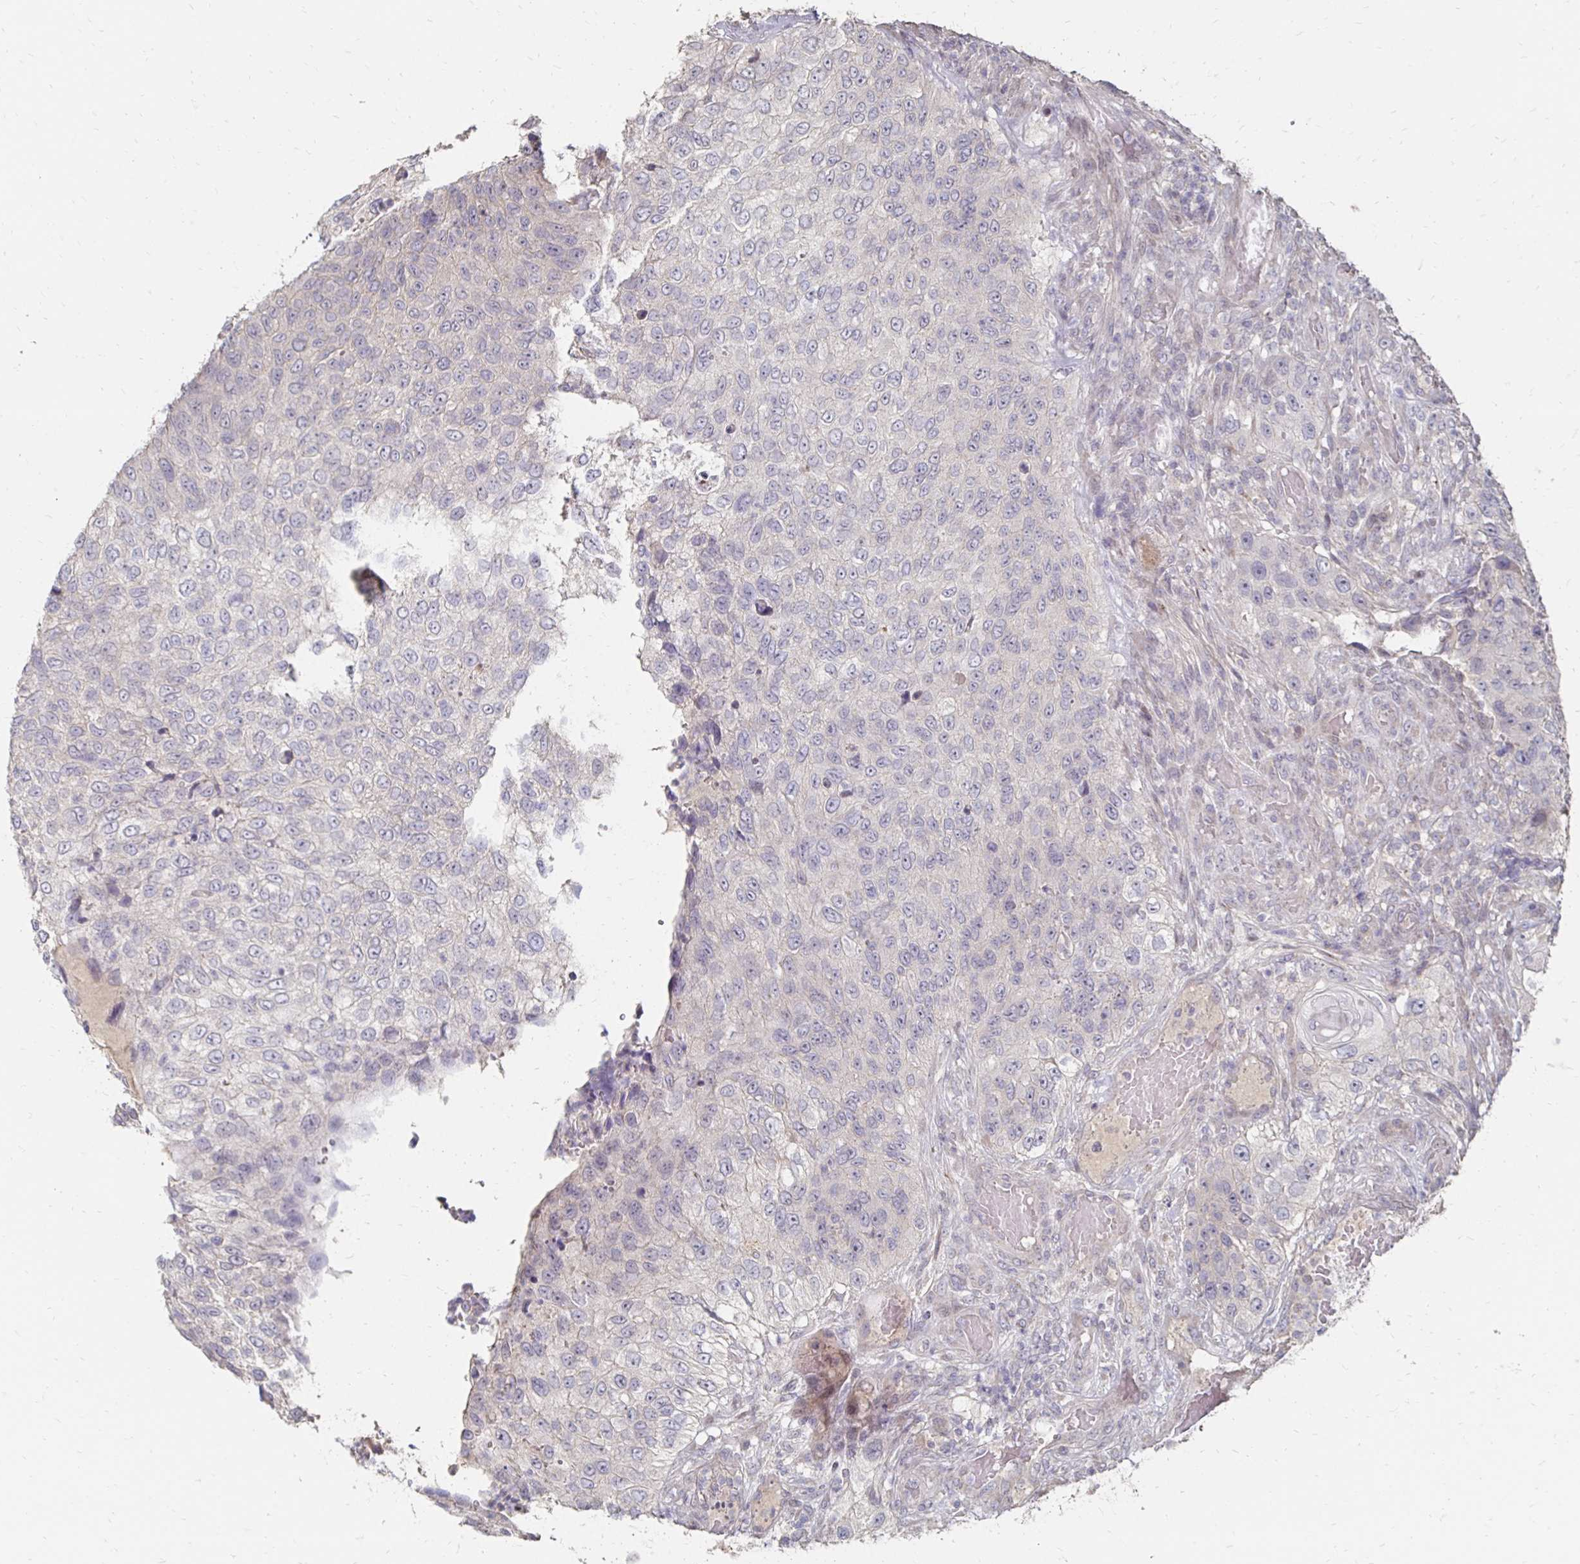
{"staining": {"intensity": "negative", "quantity": "none", "location": "none"}, "tissue": "urothelial cancer", "cell_type": "Tumor cells", "image_type": "cancer", "snomed": [{"axis": "morphology", "description": "Urothelial carcinoma, High grade"}, {"axis": "topography", "description": "Urinary bladder"}], "caption": "Immunohistochemical staining of urothelial carcinoma (high-grade) shows no significant expression in tumor cells.", "gene": "ZNF727", "patient": {"sex": "female", "age": 60}}